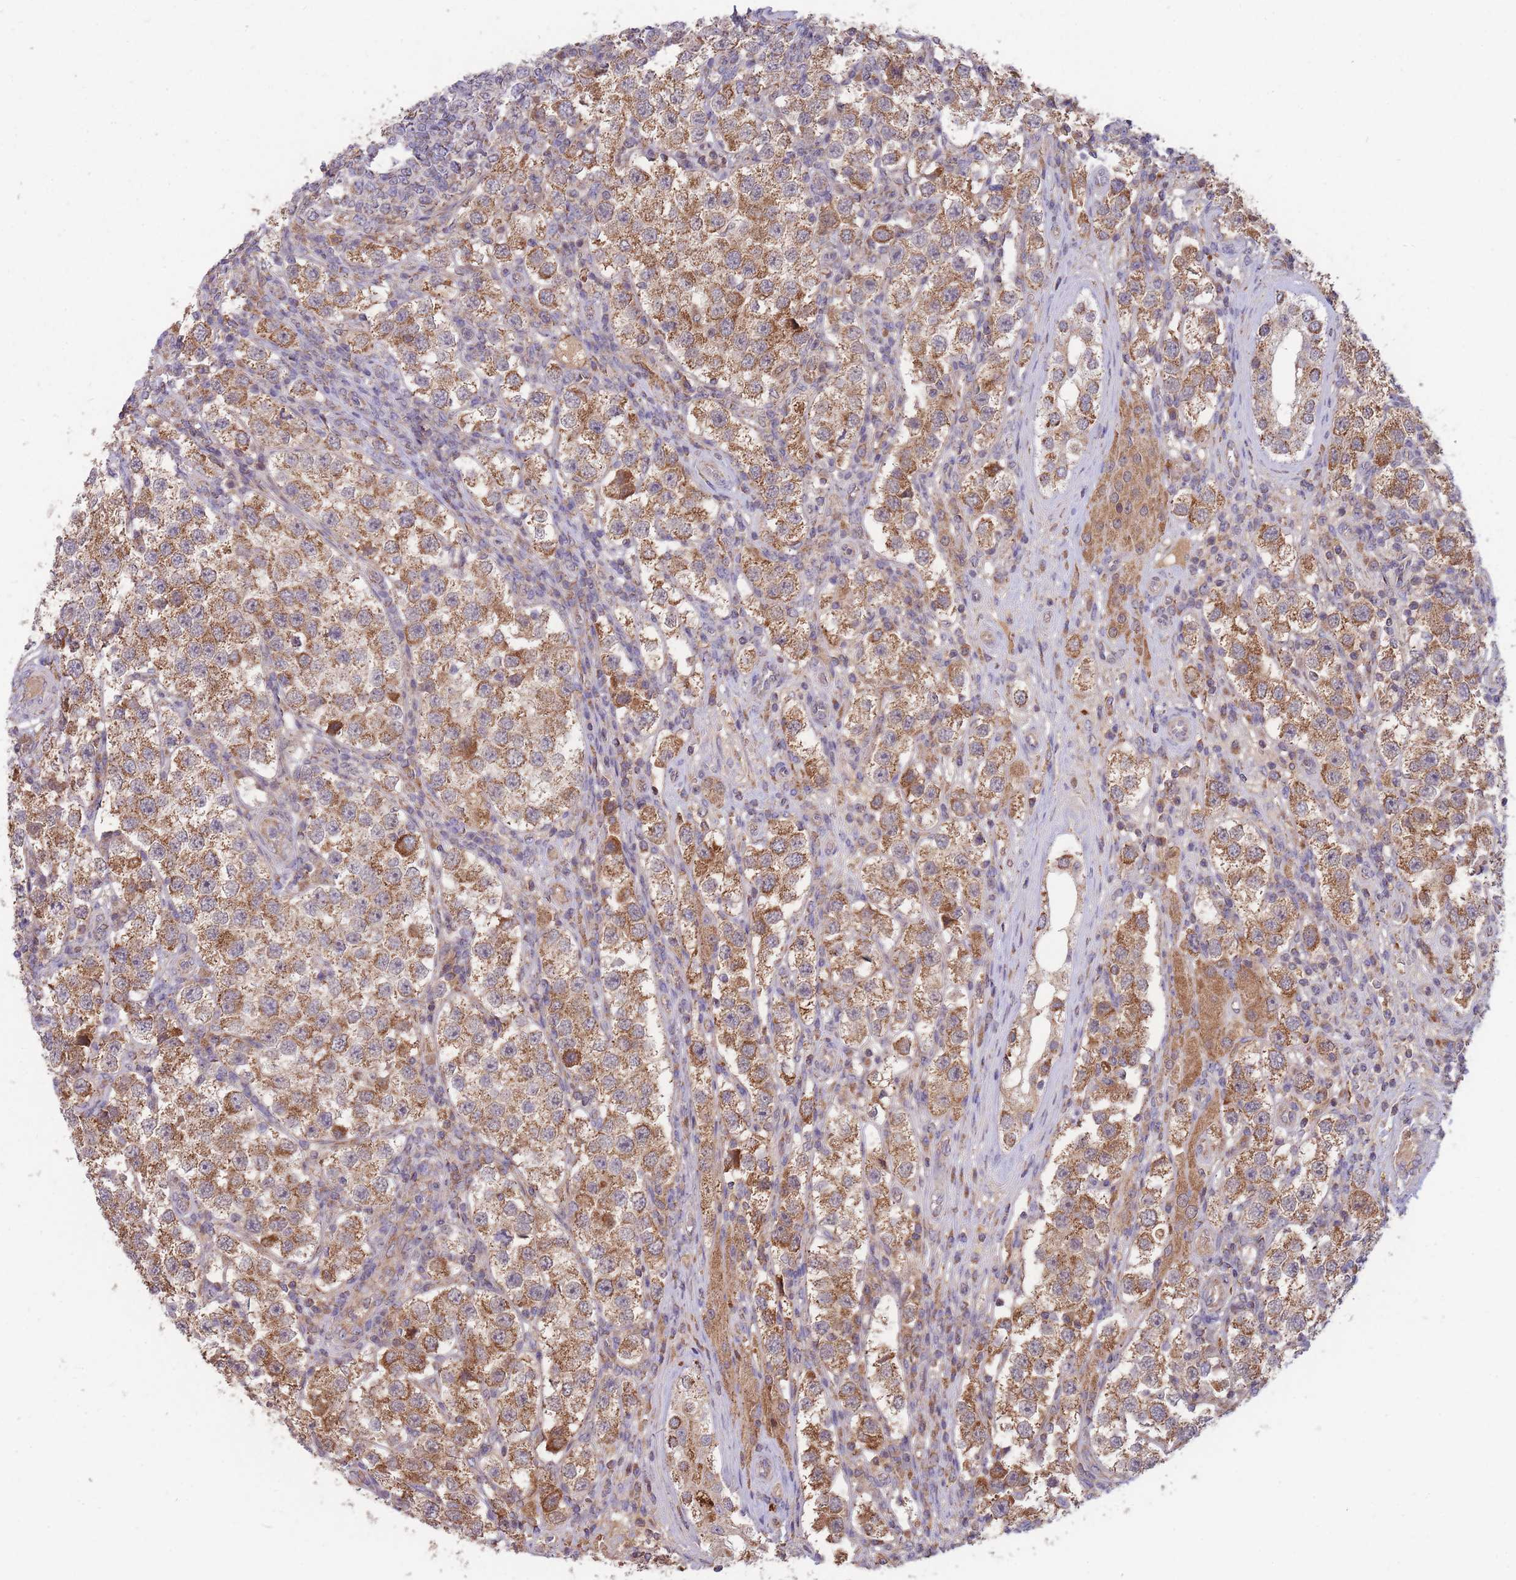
{"staining": {"intensity": "moderate", "quantity": ">75%", "location": "cytoplasmic/membranous"}, "tissue": "testis cancer", "cell_type": "Tumor cells", "image_type": "cancer", "snomed": [{"axis": "morphology", "description": "Seminoma, NOS"}, {"axis": "topography", "description": "Testis"}], "caption": "Immunohistochemical staining of human testis seminoma reveals medium levels of moderate cytoplasmic/membranous protein expression in about >75% of tumor cells.", "gene": "PTPMT1", "patient": {"sex": "male", "age": 37}}